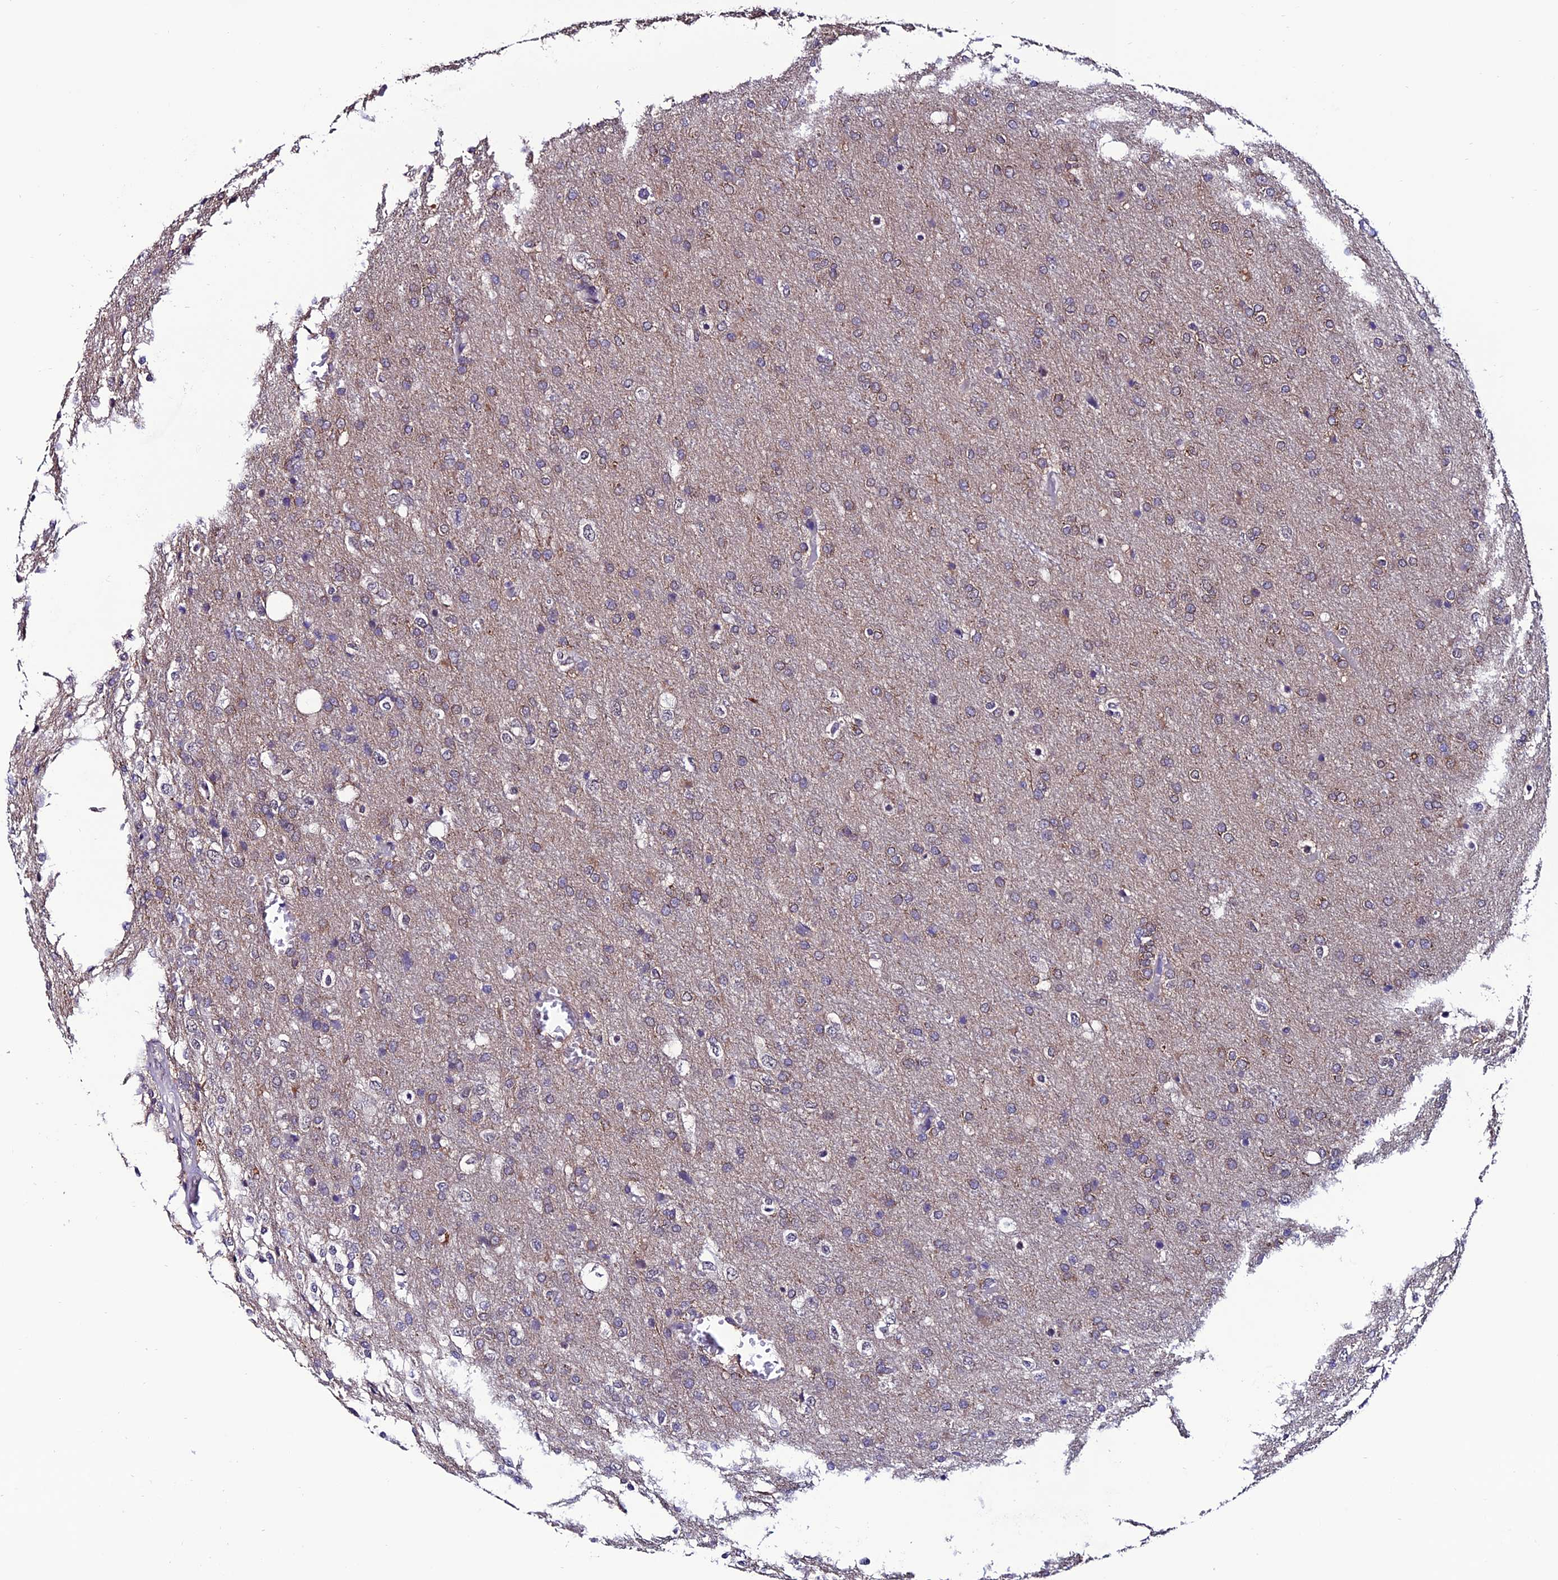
{"staining": {"intensity": "weak", "quantity": "<25%", "location": "cytoplasmic/membranous"}, "tissue": "glioma", "cell_type": "Tumor cells", "image_type": "cancer", "snomed": [{"axis": "morphology", "description": "Glioma, malignant, High grade"}, {"axis": "topography", "description": "Brain"}], "caption": "Glioma was stained to show a protein in brown. There is no significant positivity in tumor cells.", "gene": "FZD8", "patient": {"sex": "female", "age": 74}}